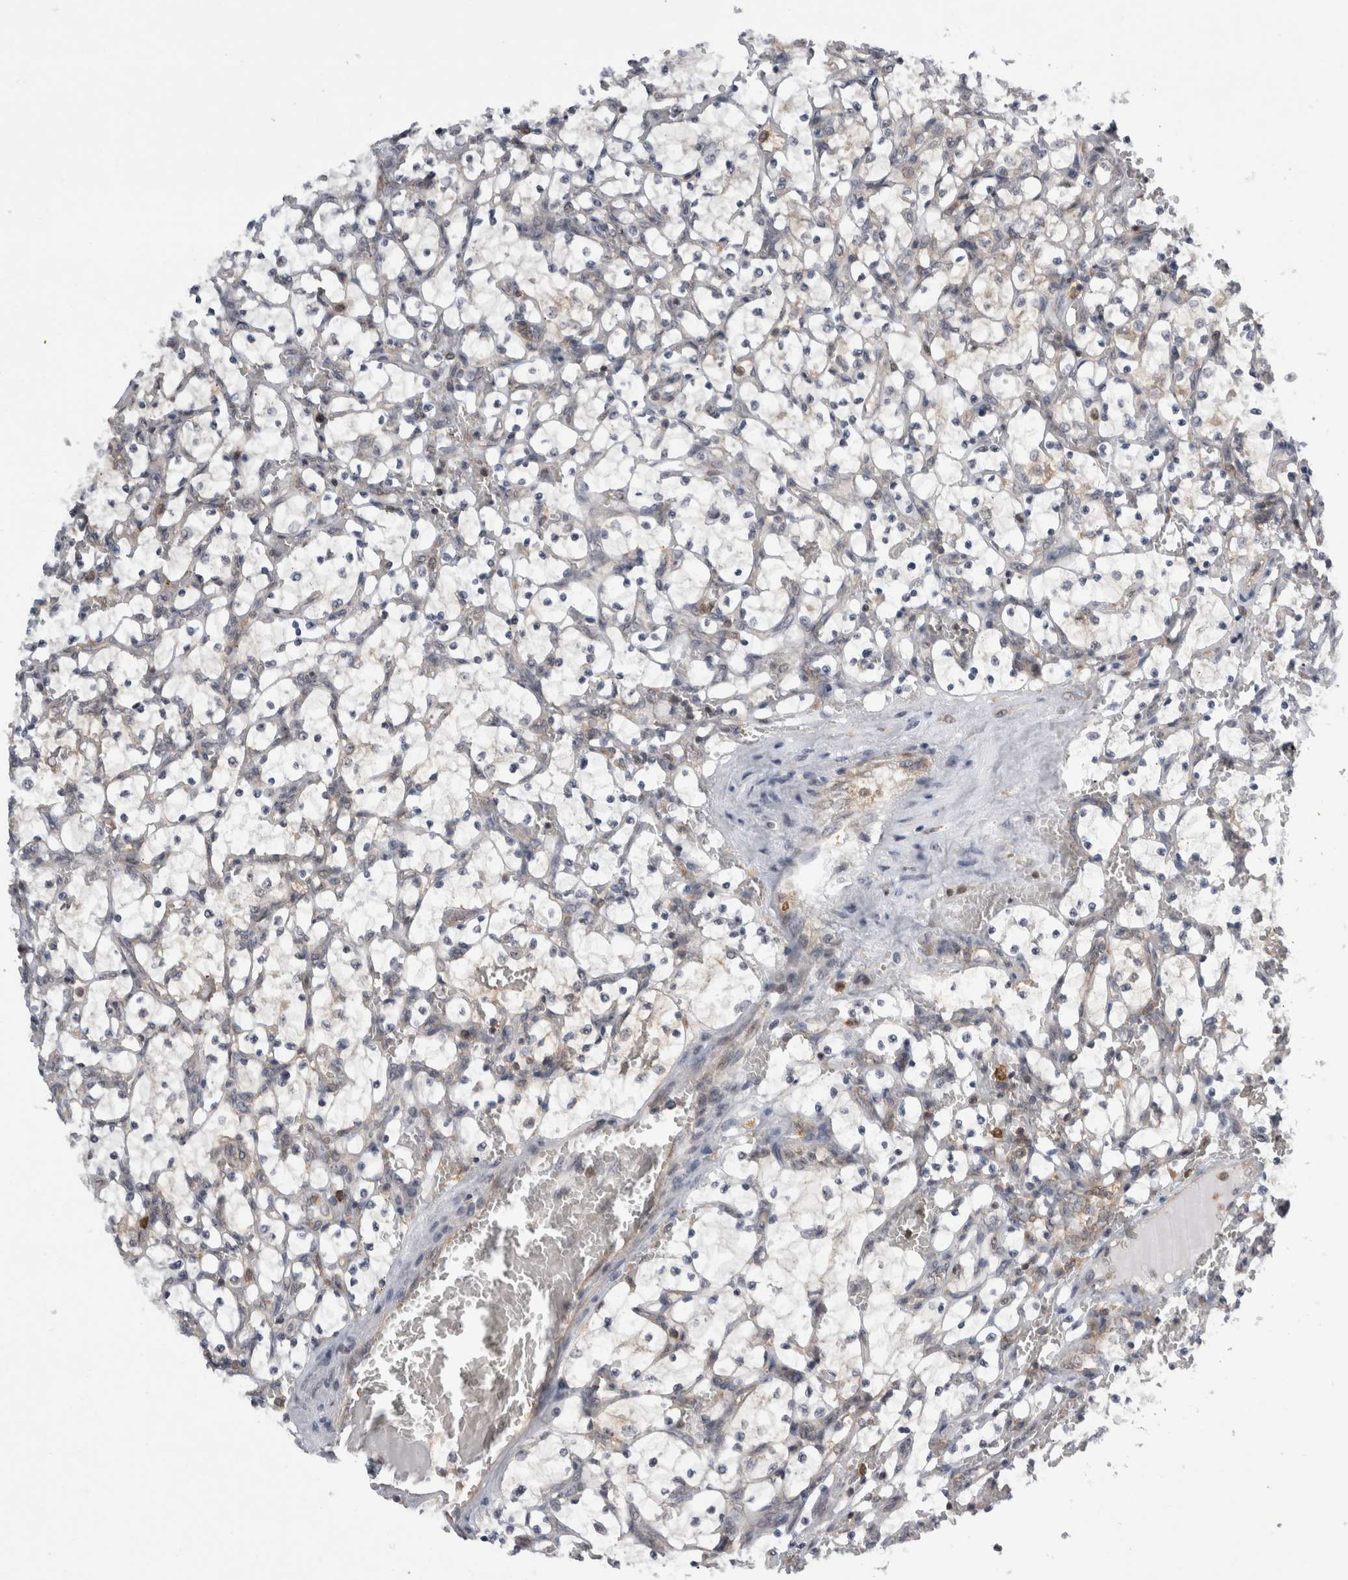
{"staining": {"intensity": "negative", "quantity": "none", "location": "none"}, "tissue": "renal cancer", "cell_type": "Tumor cells", "image_type": "cancer", "snomed": [{"axis": "morphology", "description": "Adenocarcinoma, NOS"}, {"axis": "topography", "description": "Kidney"}], "caption": "A photomicrograph of human adenocarcinoma (renal) is negative for staining in tumor cells.", "gene": "CACYBP", "patient": {"sex": "female", "age": 69}}